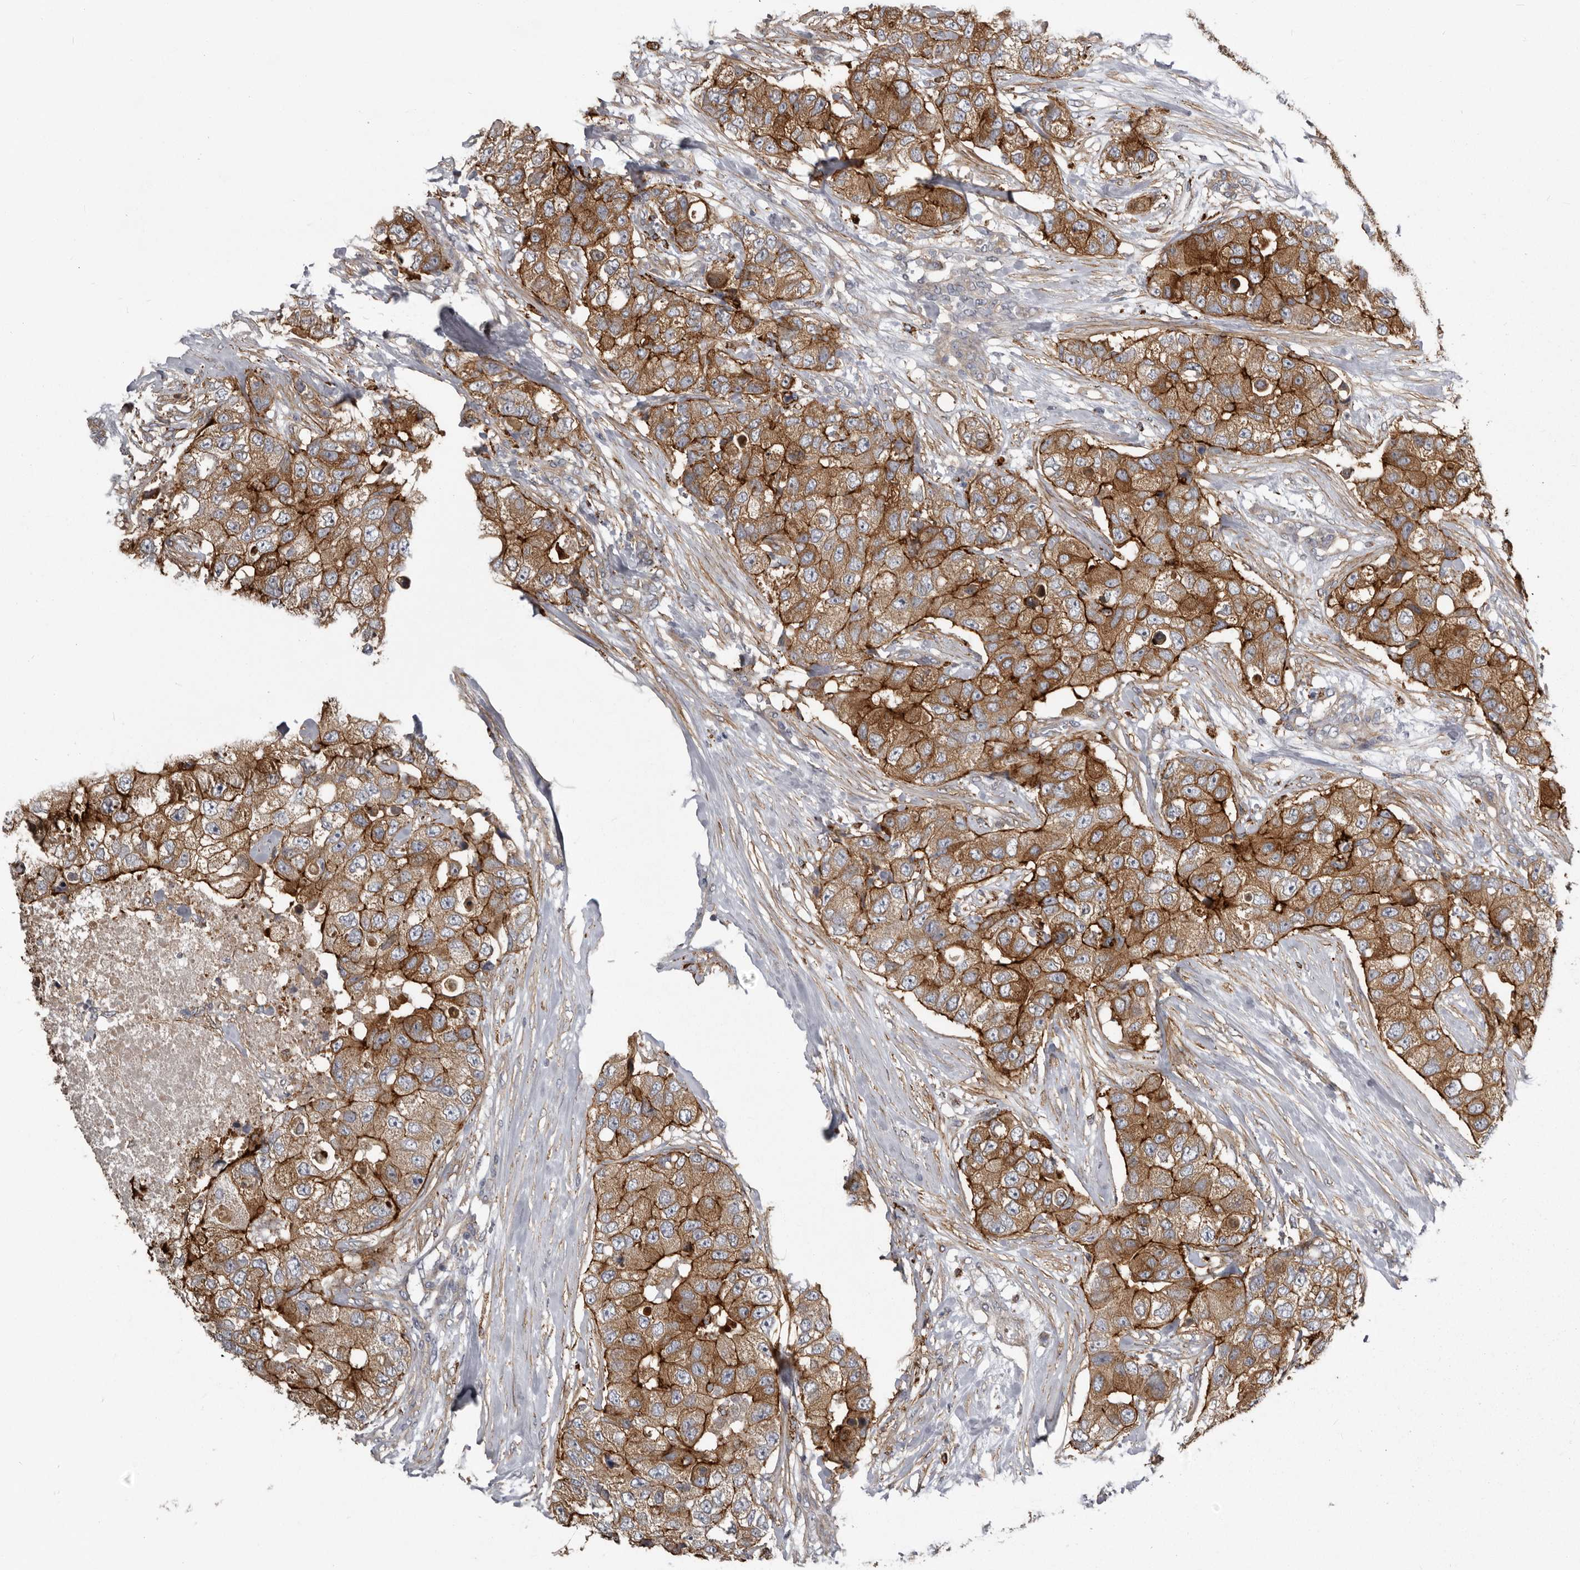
{"staining": {"intensity": "strong", "quantity": ">75%", "location": "cytoplasmic/membranous"}, "tissue": "breast cancer", "cell_type": "Tumor cells", "image_type": "cancer", "snomed": [{"axis": "morphology", "description": "Duct carcinoma"}, {"axis": "topography", "description": "Breast"}], "caption": "About >75% of tumor cells in human breast cancer show strong cytoplasmic/membranous protein positivity as visualized by brown immunohistochemical staining.", "gene": "ENAH", "patient": {"sex": "female", "age": 62}}